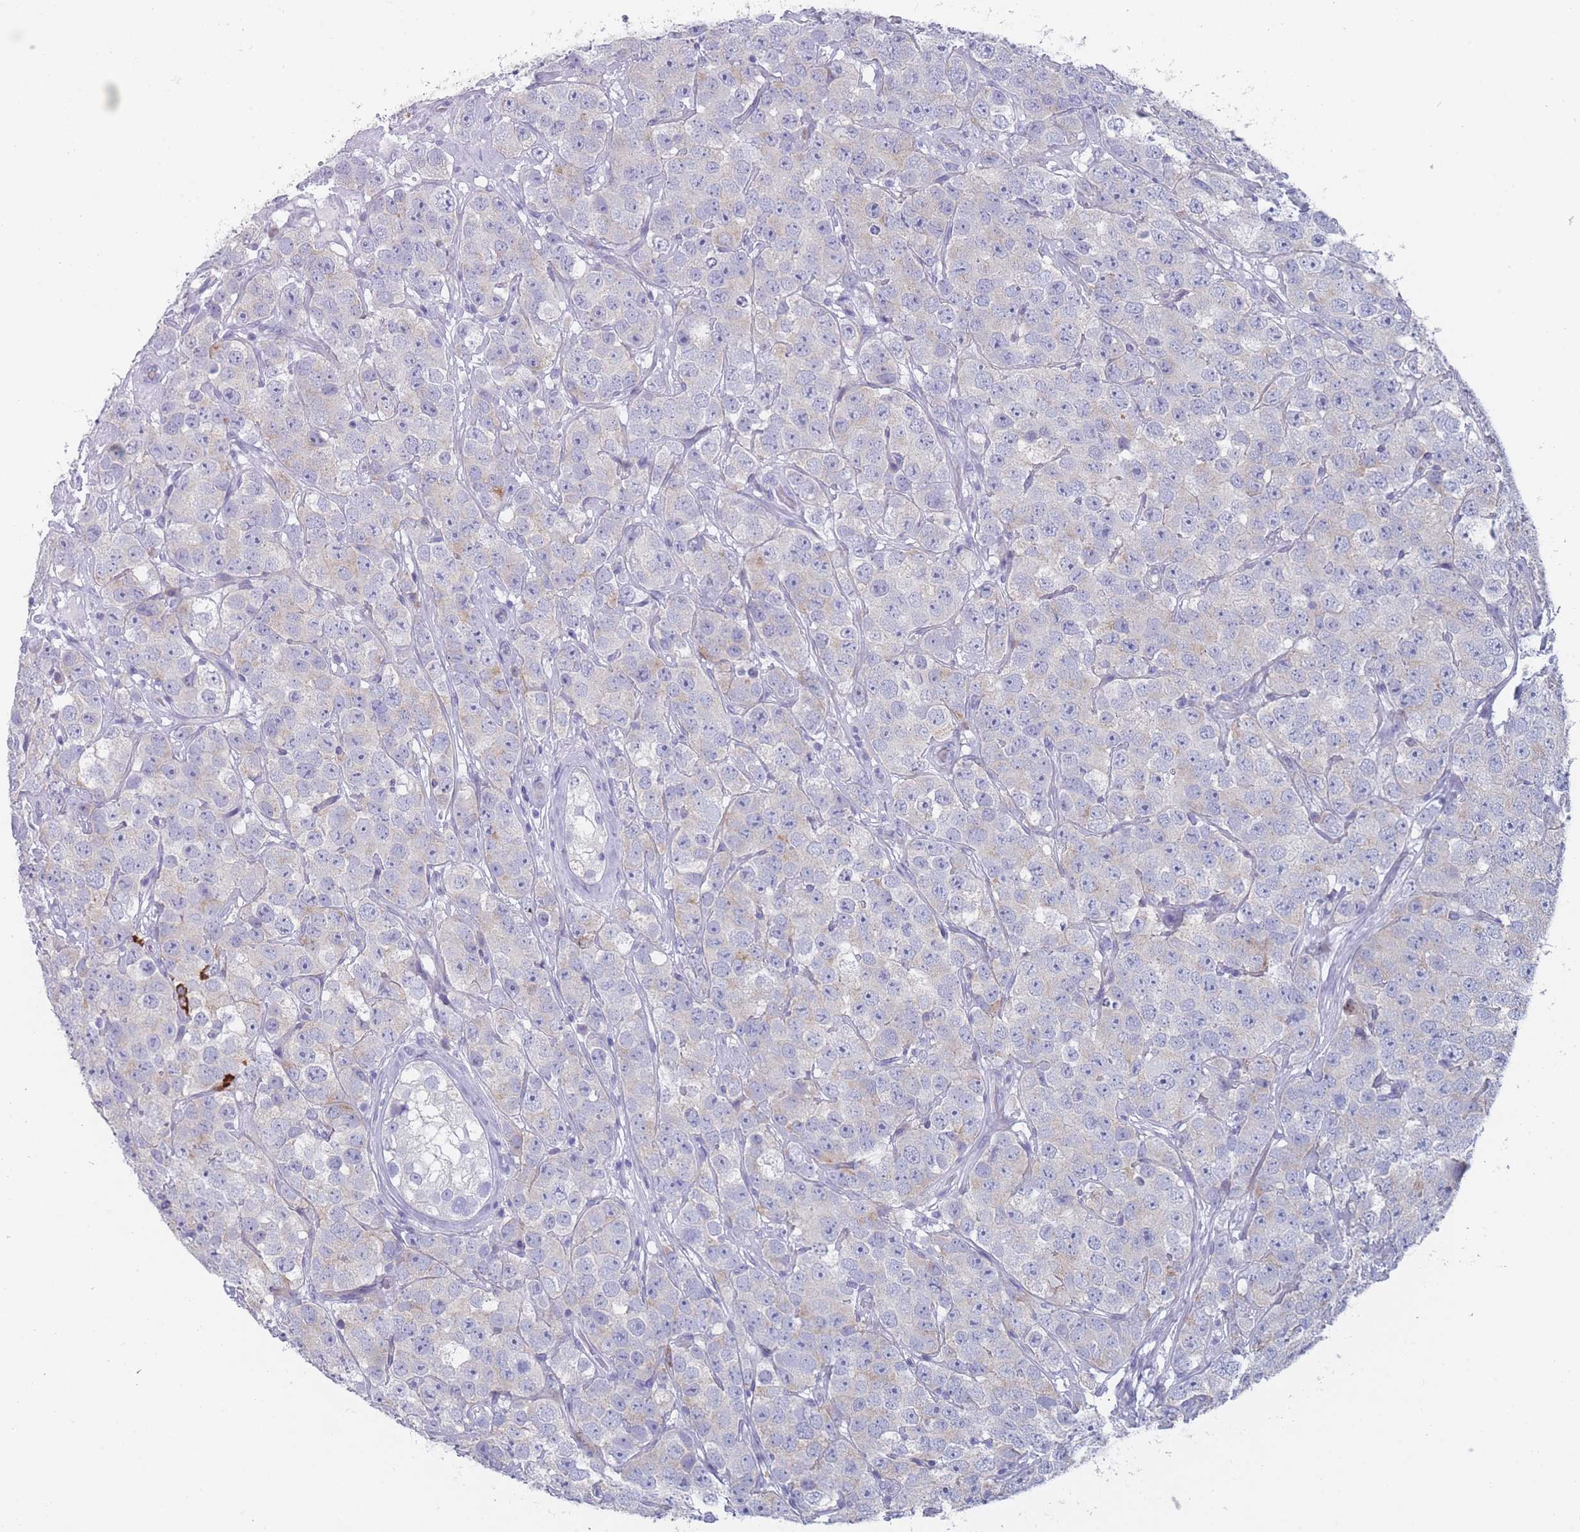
{"staining": {"intensity": "negative", "quantity": "none", "location": "none"}, "tissue": "testis cancer", "cell_type": "Tumor cells", "image_type": "cancer", "snomed": [{"axis": "morphology", "description": "Seminoma, NOS"}, {"axis": "topography", "description": "Testis"}], "caption": "DAB immunohistochemical staining of human testis cancer displays no significant staining in tumor cells.", "gene": "PIGU", "patient": {"sex": "male", "age": 28}}